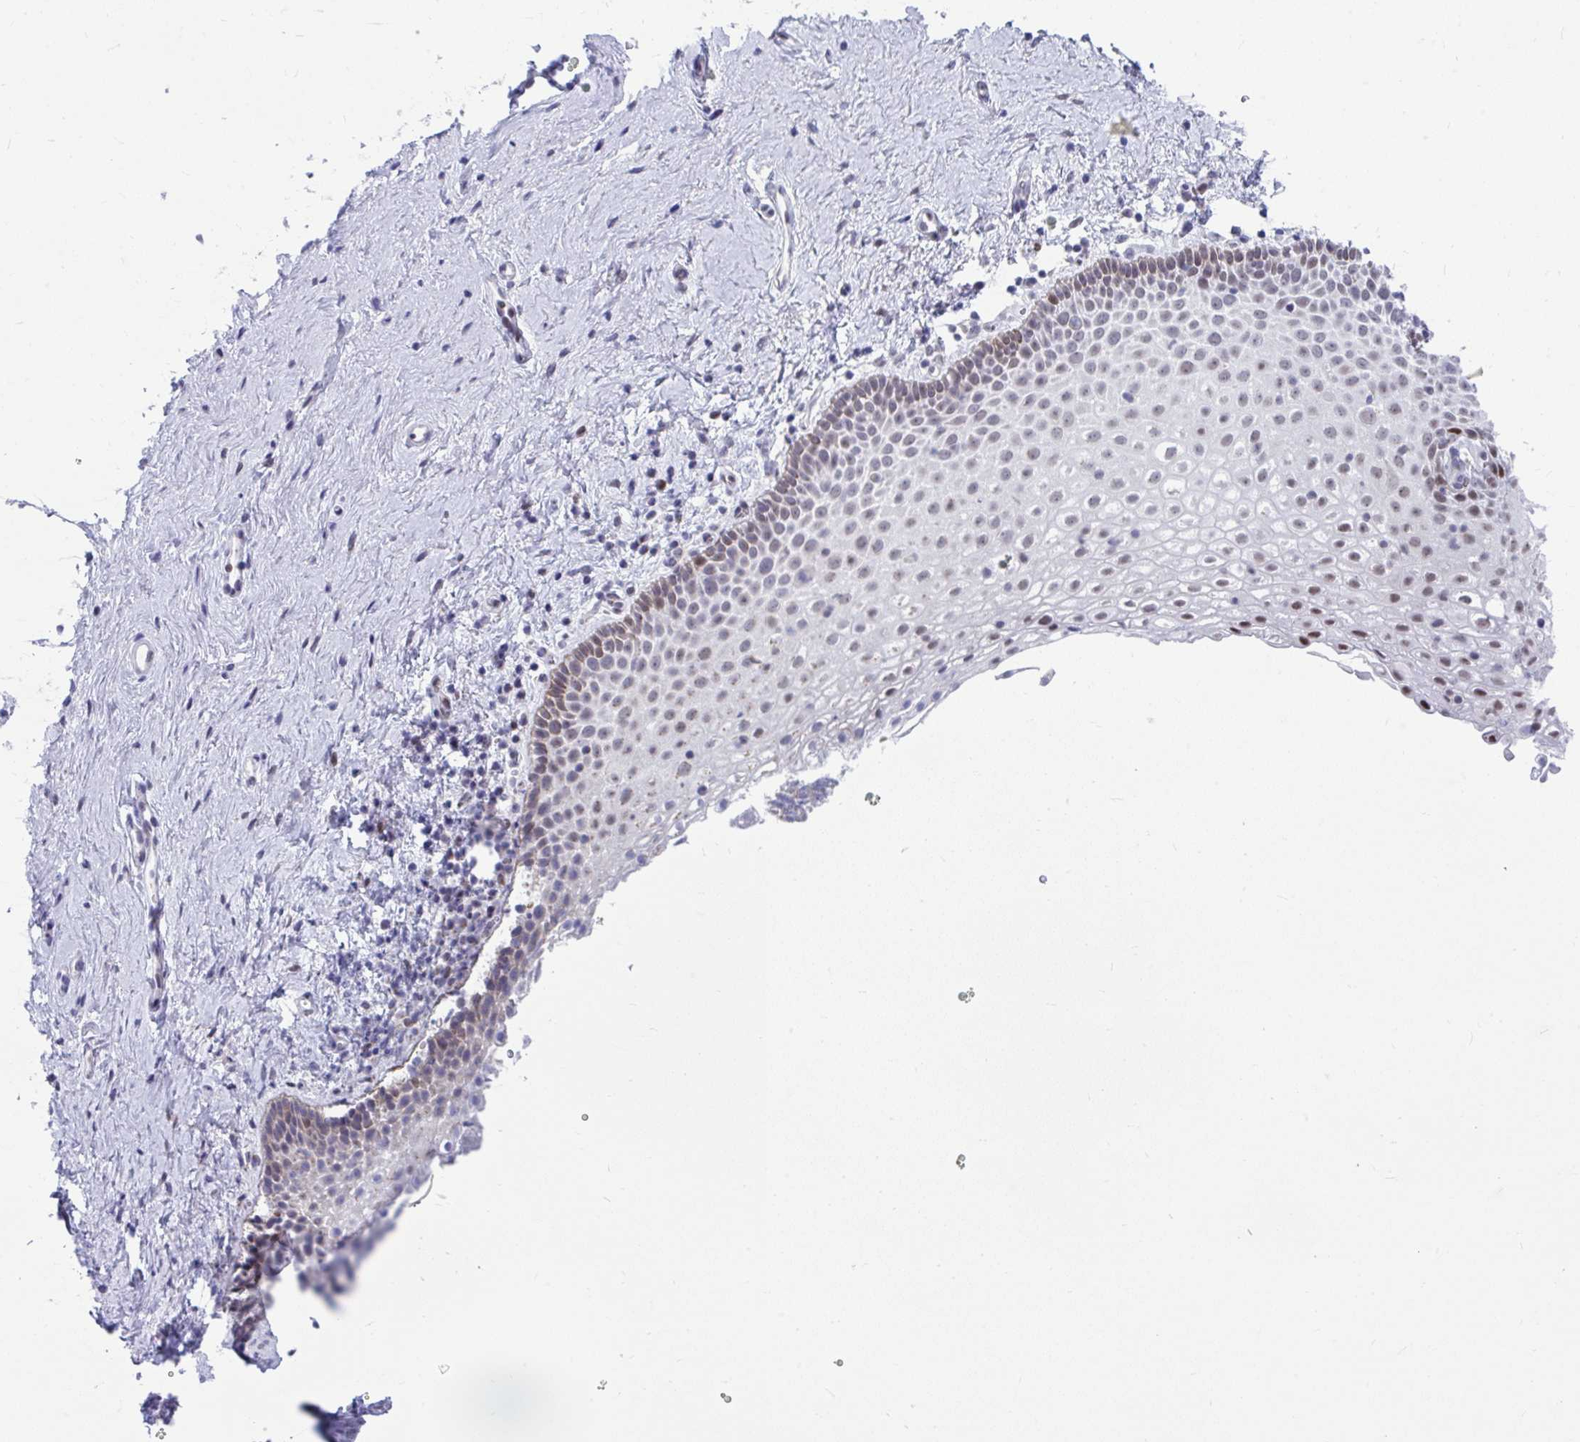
{"staining": {"intensity": "moderate", "quantity": "25%-75%", "location": "cytoplasmic/membranous,nuclear"}, "tissue": "vagina", "cell_type": "Squamous epithelial cells", "image_type": "normal", "snomed": [{"axis": "morphology", "description": "Normal tissue, NOS"}, {"axis": "topography", "description": "Vagina"}], "caption": "Moderate cytoplasmic/membranous,nuclear staining for a protein is seen in approximately 25%-75% of squamous epithelial cells of unremarkable vagina using IHC.", "gene": "SLC35C2", "patient": {"sex": "female", "age": 61}}